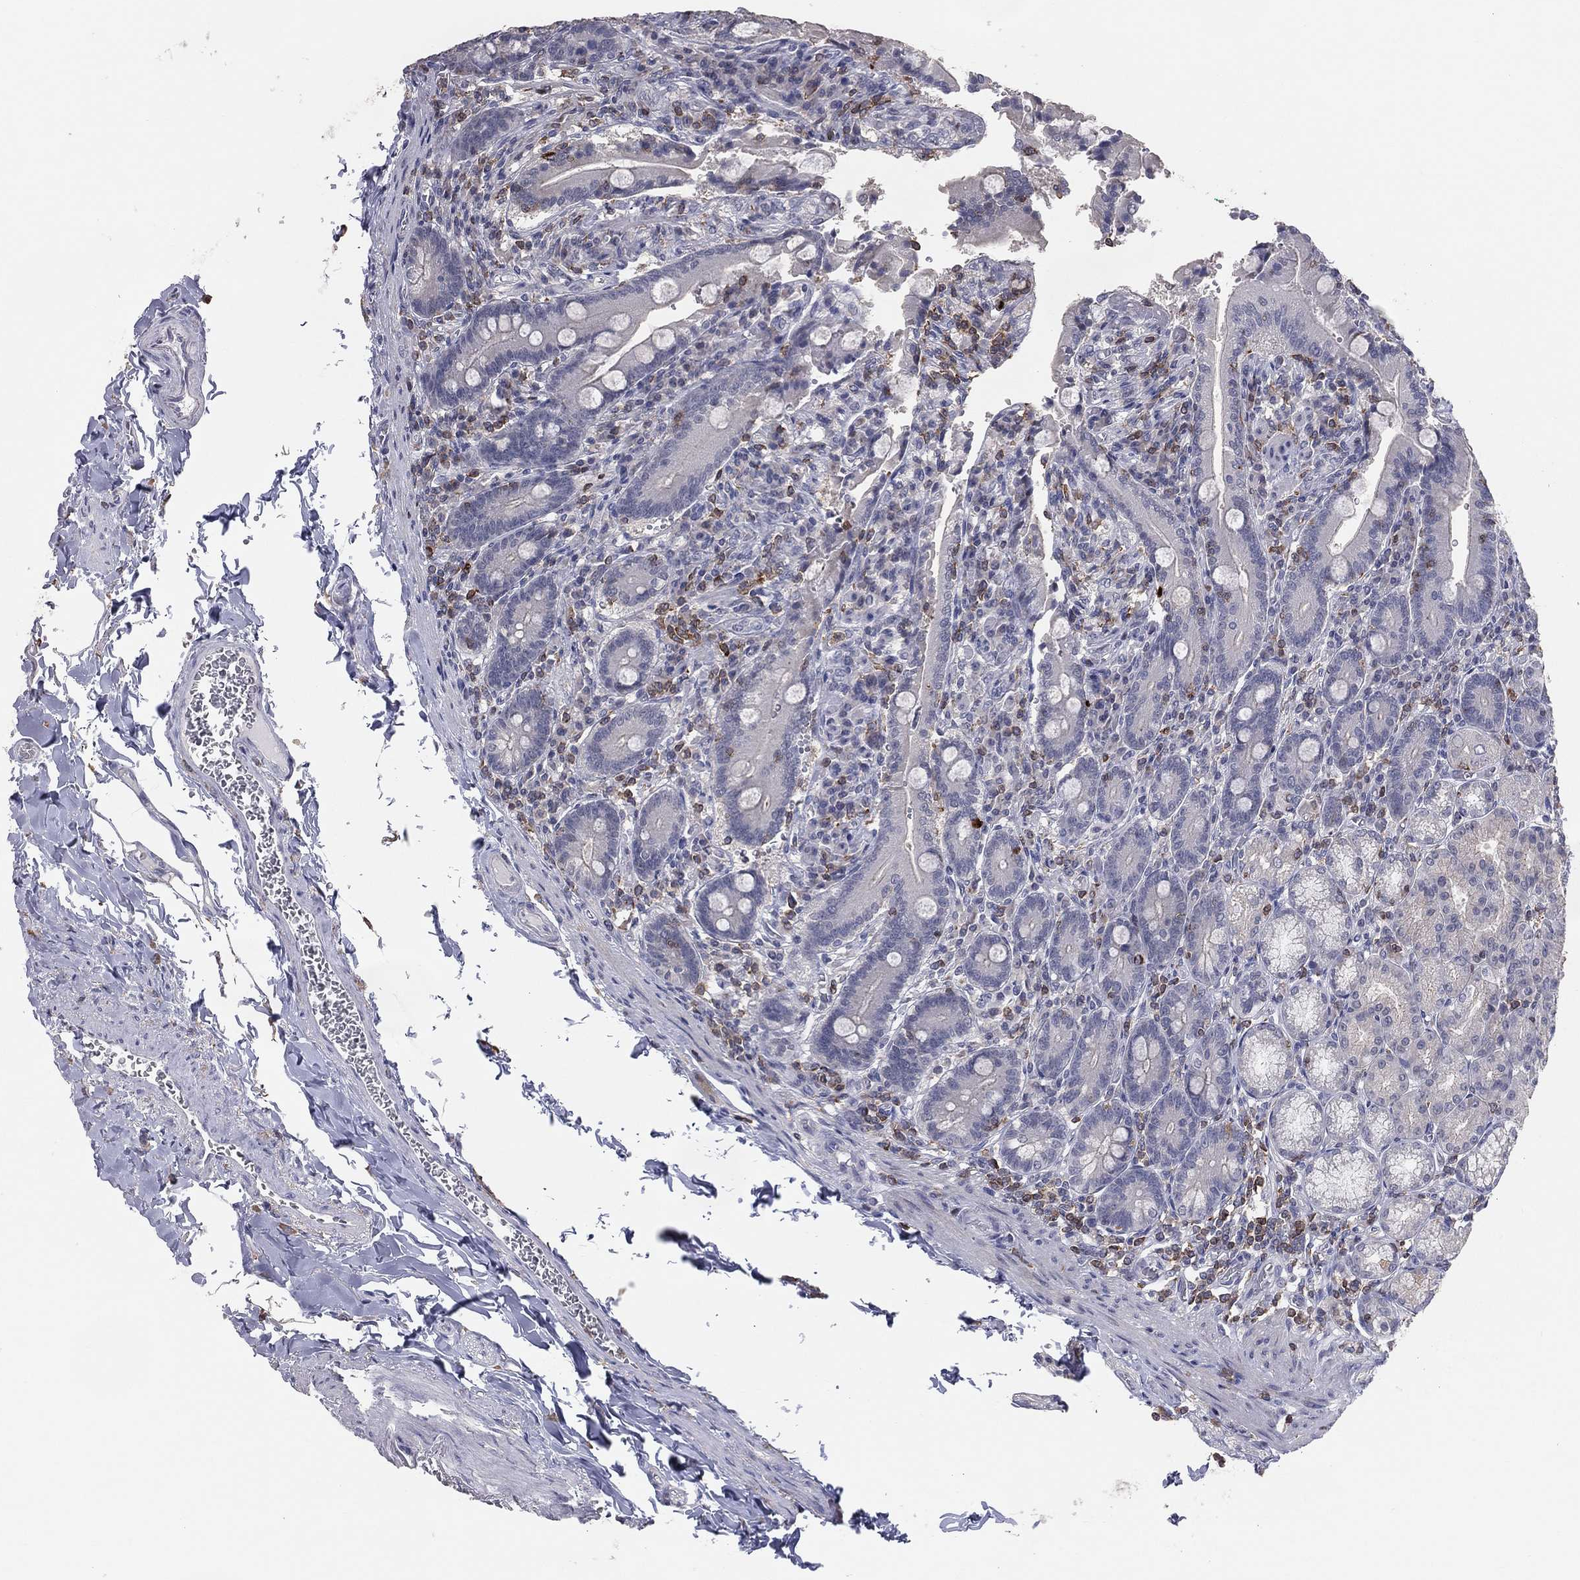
{"staining": {"intensity": "negative", "quantity": "none", "location": "none"}, "tissue": "duodenum", "cell_type": "Glandular cells", "image_type": "normal", "snomed": [{"axis": "morphology", "description": "Normal tissue, NOS"}, {"axis": "topography", "description": "Duodenum"}], "caption": "Immunohistochemistry photomicrograph of benign human duodenum stained for a protein (brown), which displays no staining in glandular cells.", "gene": "PSTPIP1", "patient": {"sex": "female", "age": 62}}